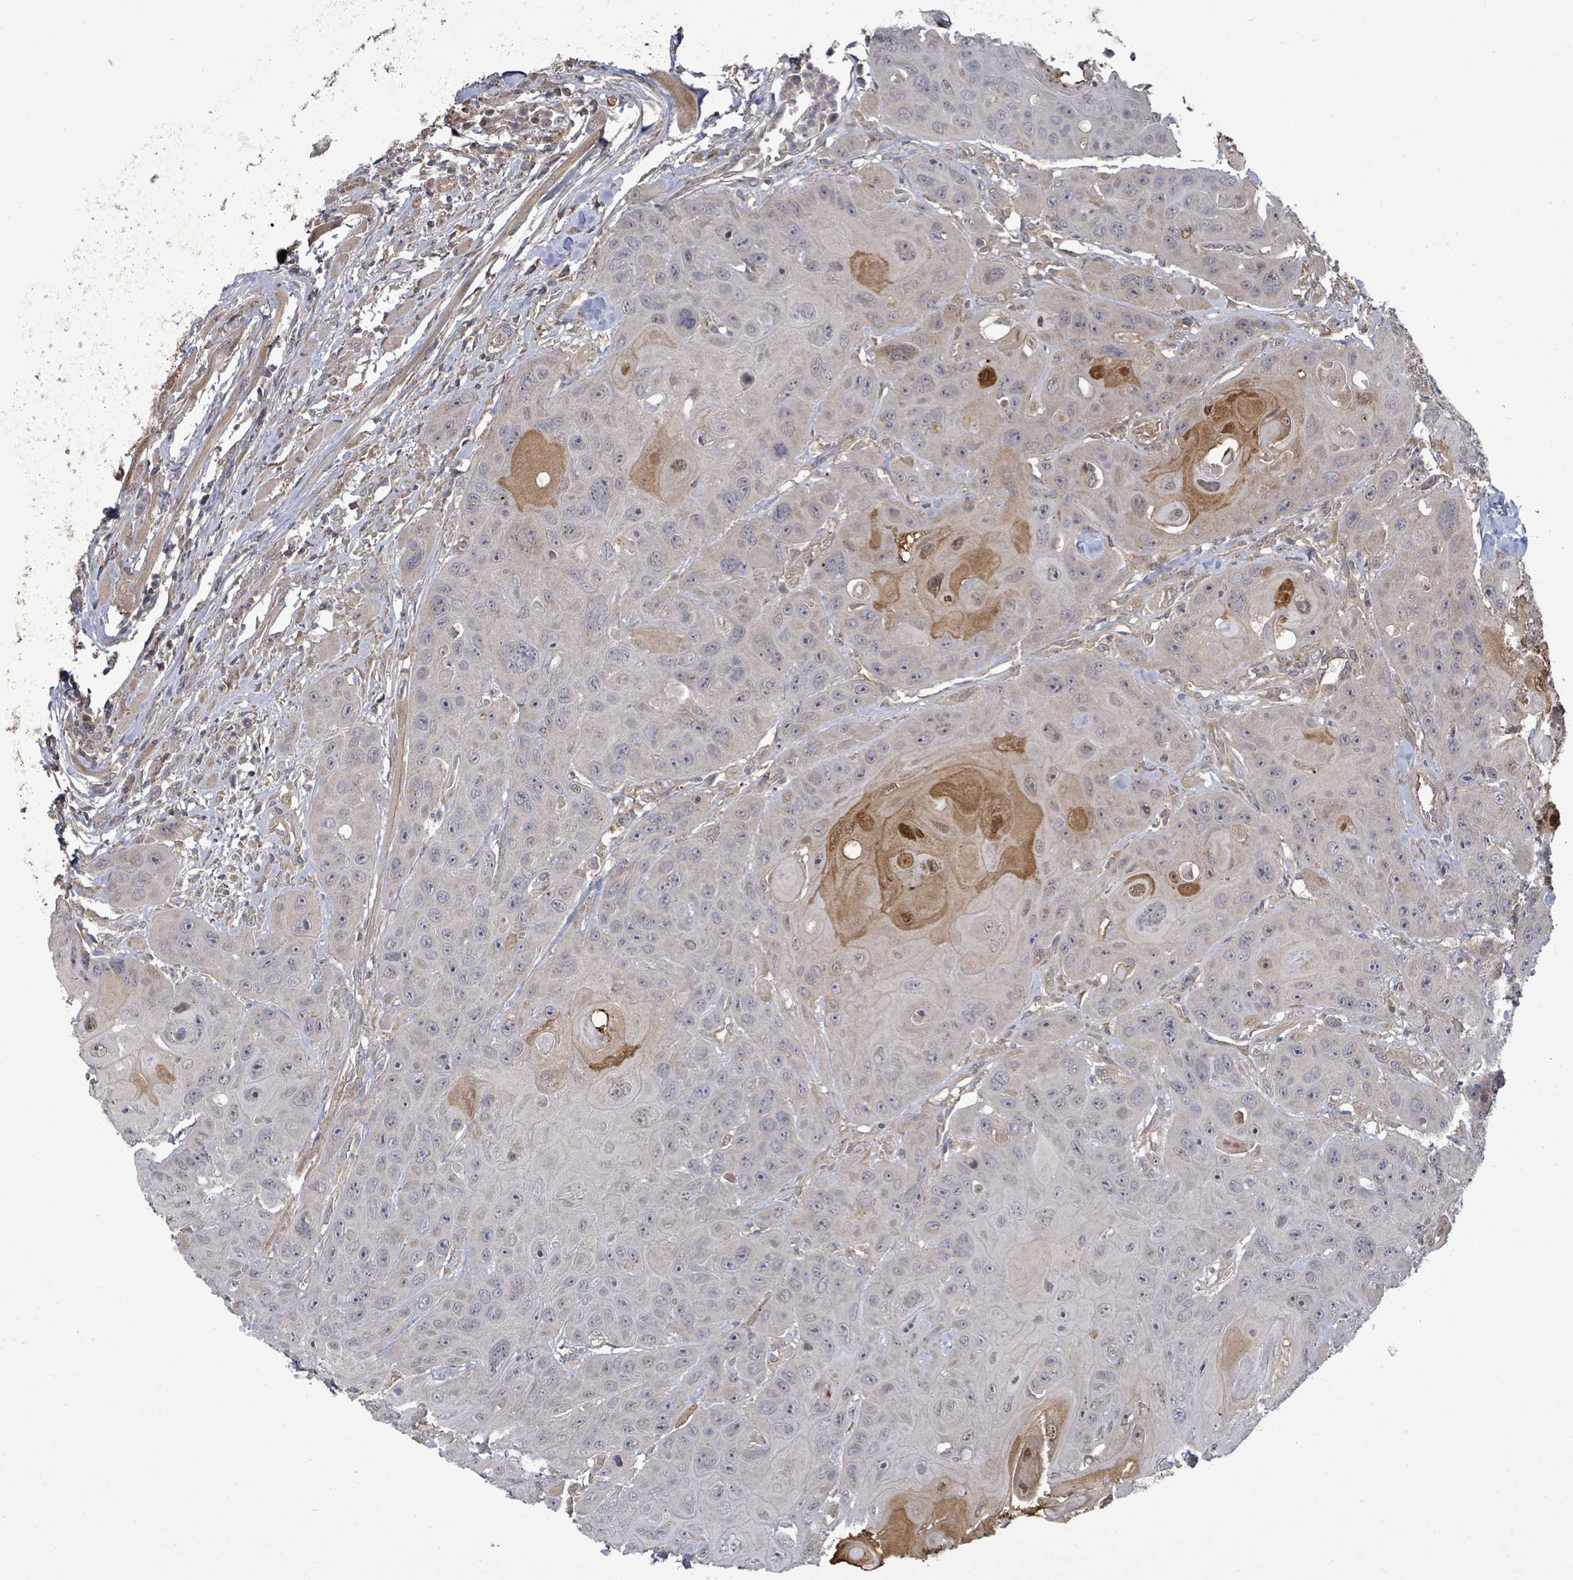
{"staining": {"intensity": "moderate", "quantity": "<25%", "location": "cytoplasmic/membranous,nuclear"}, "tissue": "head and neck cancer", "cell_type": "Tumor cells", "image_type": "cancer", "snomed": [{"axis": "morphology", "description": "Squamous cell carcinoma, NOS"}, {"axis": "topography", "description": "Head-Neck"}], "caption": "Immunohistochemistry (IHC) image of neoplastic tissue: human squamous cell carcinoma (head and neck) stained using immunohistochemistry exhibits low levels of moderate protein expression localized specifically in the cytoplasmic/membranous and nuclear of tumor cells, appearing as a cytoplasmic/membranous and nuclear brown color.", "gene": "KRTAP27-1", "patient": {"sex": "female", "age": 59}}